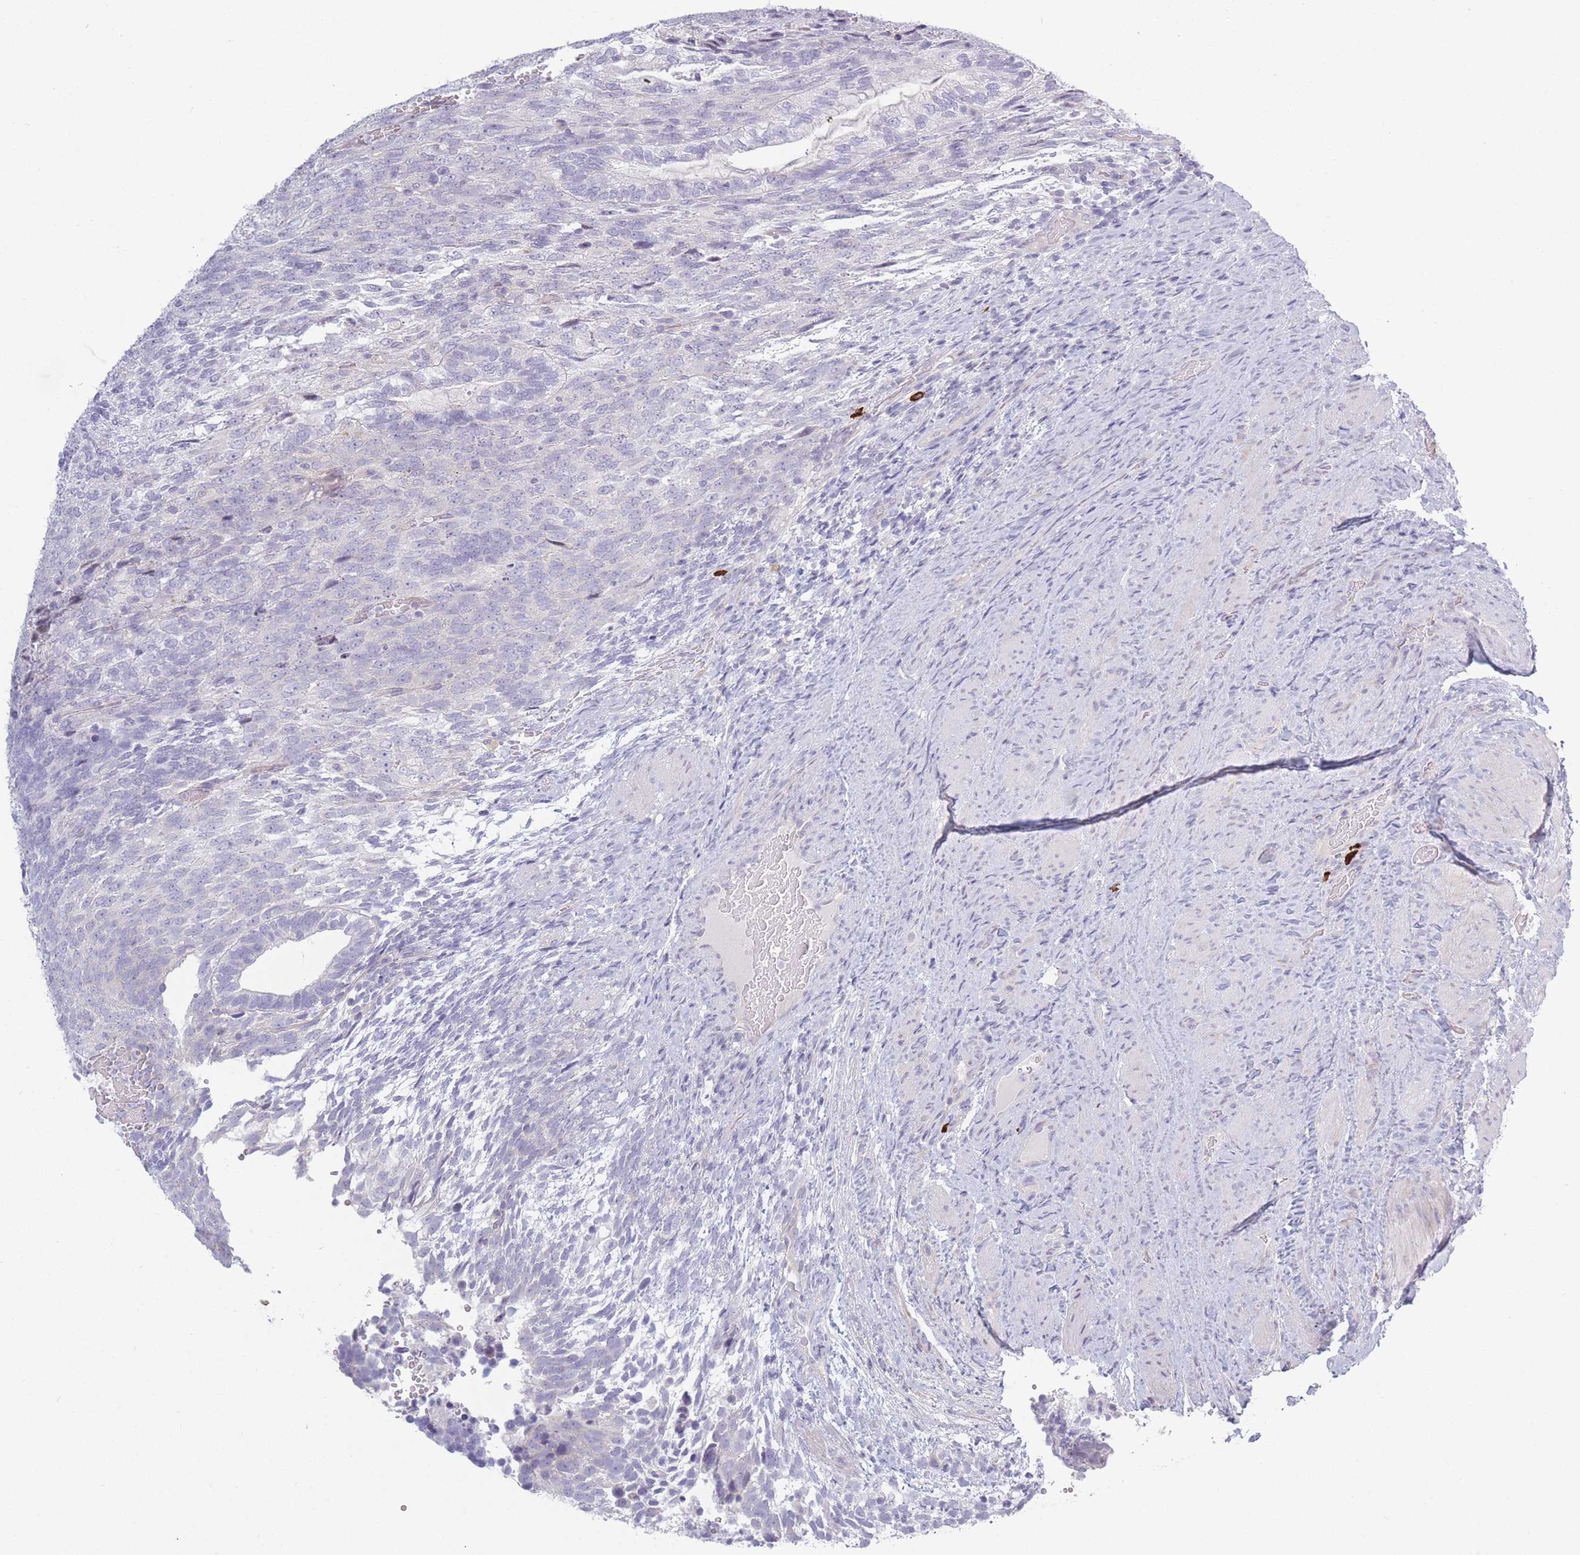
{"staining": {"intensity": "negative", "quantity": "none", "location": "none"}, "tissue": "testis cancer", "cell_type": "Tumor cells", "image_type": "cancer", "snomed": [{"axis": "morphology", "description": "Carcinoma, Embryonal, NOS"}, {"axis": "topography", "description": "Testis"}], "caption": "This is a image of immunohistochemistry staining of embryonal carcinoma (testis), which shows no staining in tumor cells. (Brightfield microscopy of DAB (3,3'-diaminobenzidine) immunohistochemistry at high magnification).", "gene": "PLEKHG2", "patient": {"sex": "male", "age": 23}}